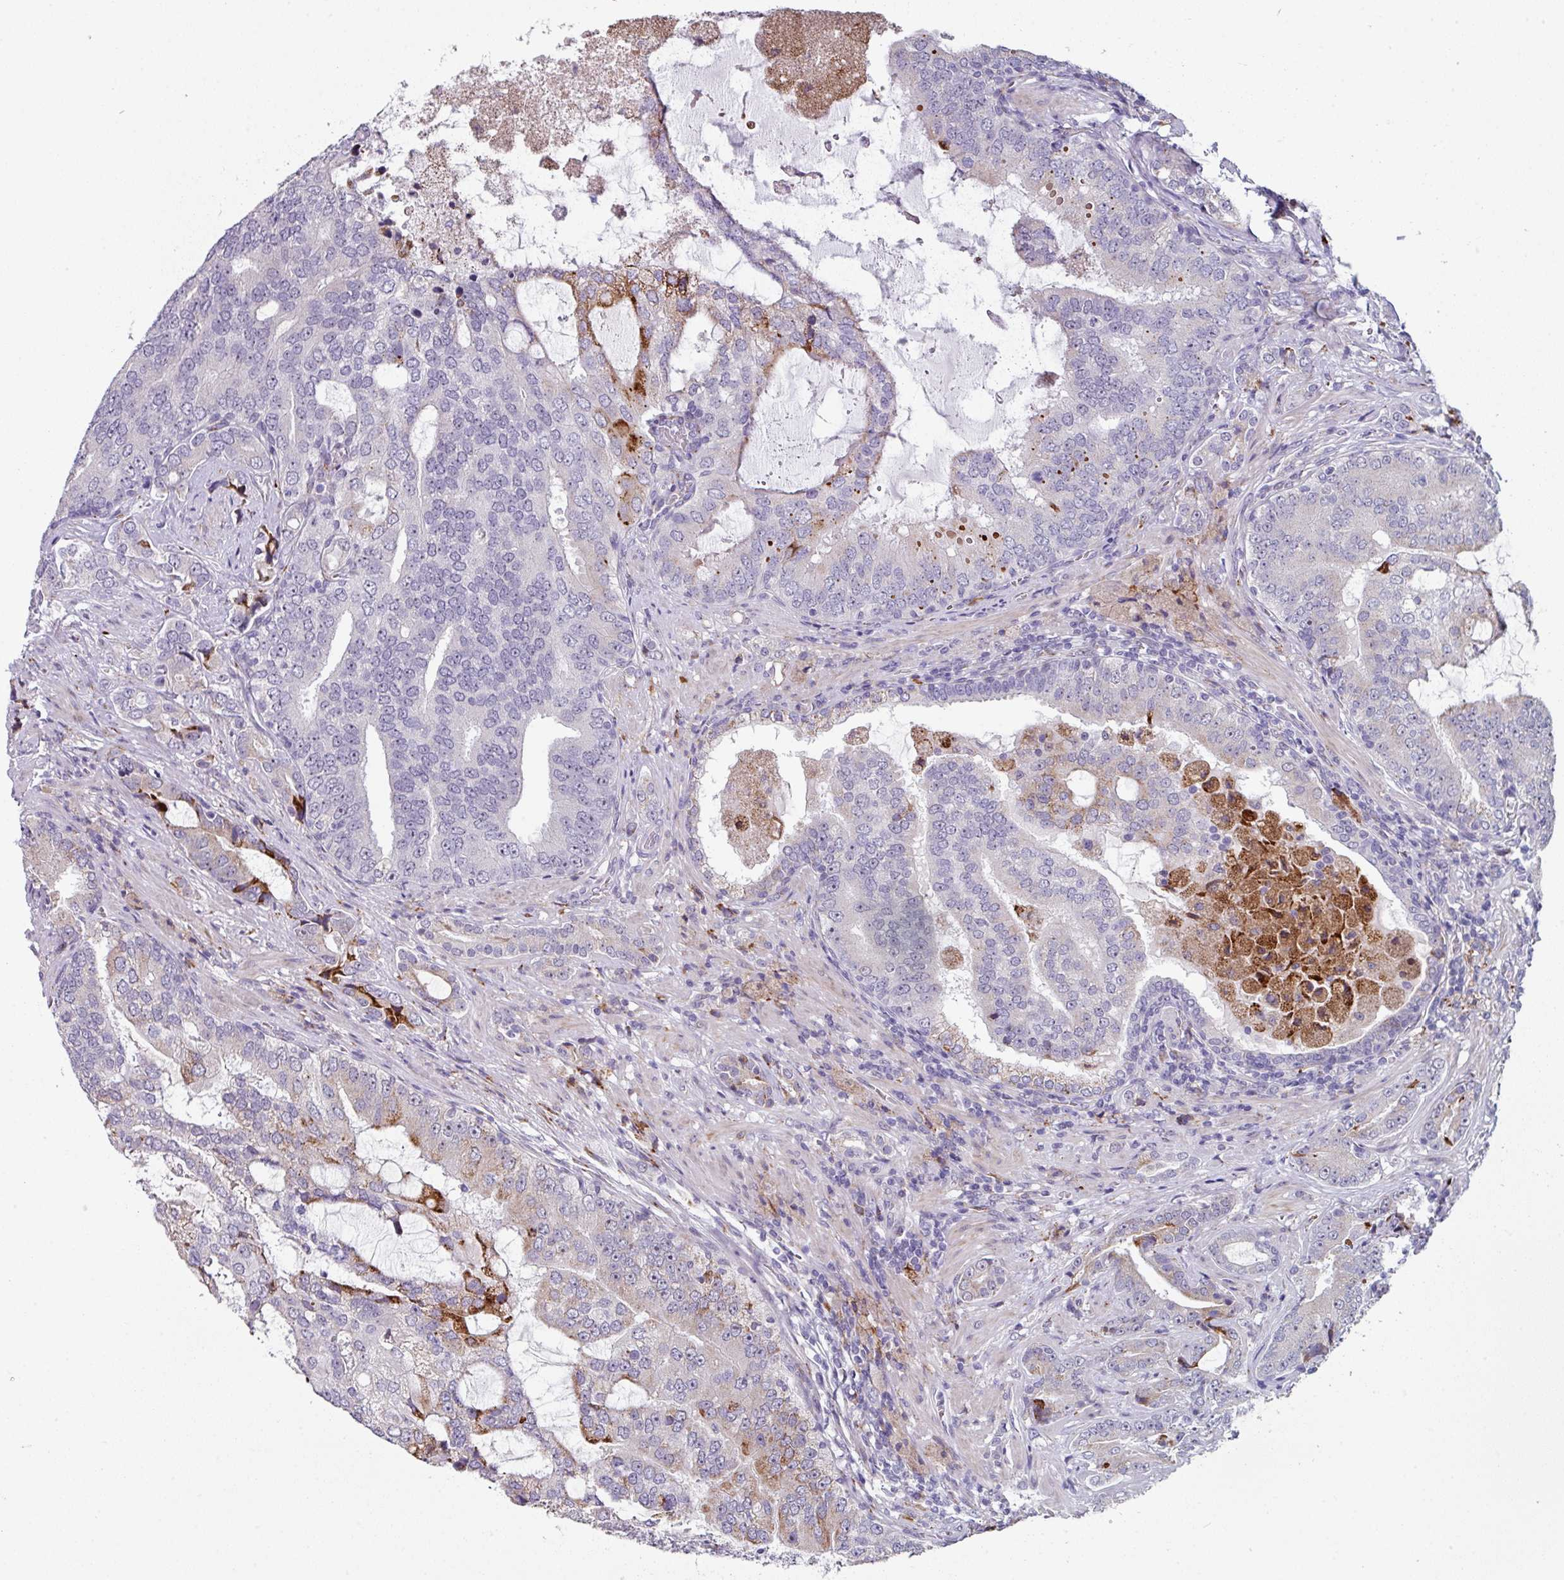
{"staining": {"intensity": "moderate", "quantity": "<25%", "location": "cytoplasmic/membranous"}, "tissue": "prostate cancer", "cell_type": "Tumor cells", "image_type": "cancer", "snomed": [{"axis": "morphology", "description": "Adenocarcinoma, High grade"}, {"axis": "topography", "description": "Prostate"}], "caption": "A high-resolution photomicrograph shows IHC staining of prostate high-grade adenocarcinoma, which shows moderate cytoplasmic/membranous staining in approximately <25% of tumor cells. (IHC, brightfield microscopy, high magnification).", "gene": "BMS1", "patient": {"sex": "male", "age": 55}}